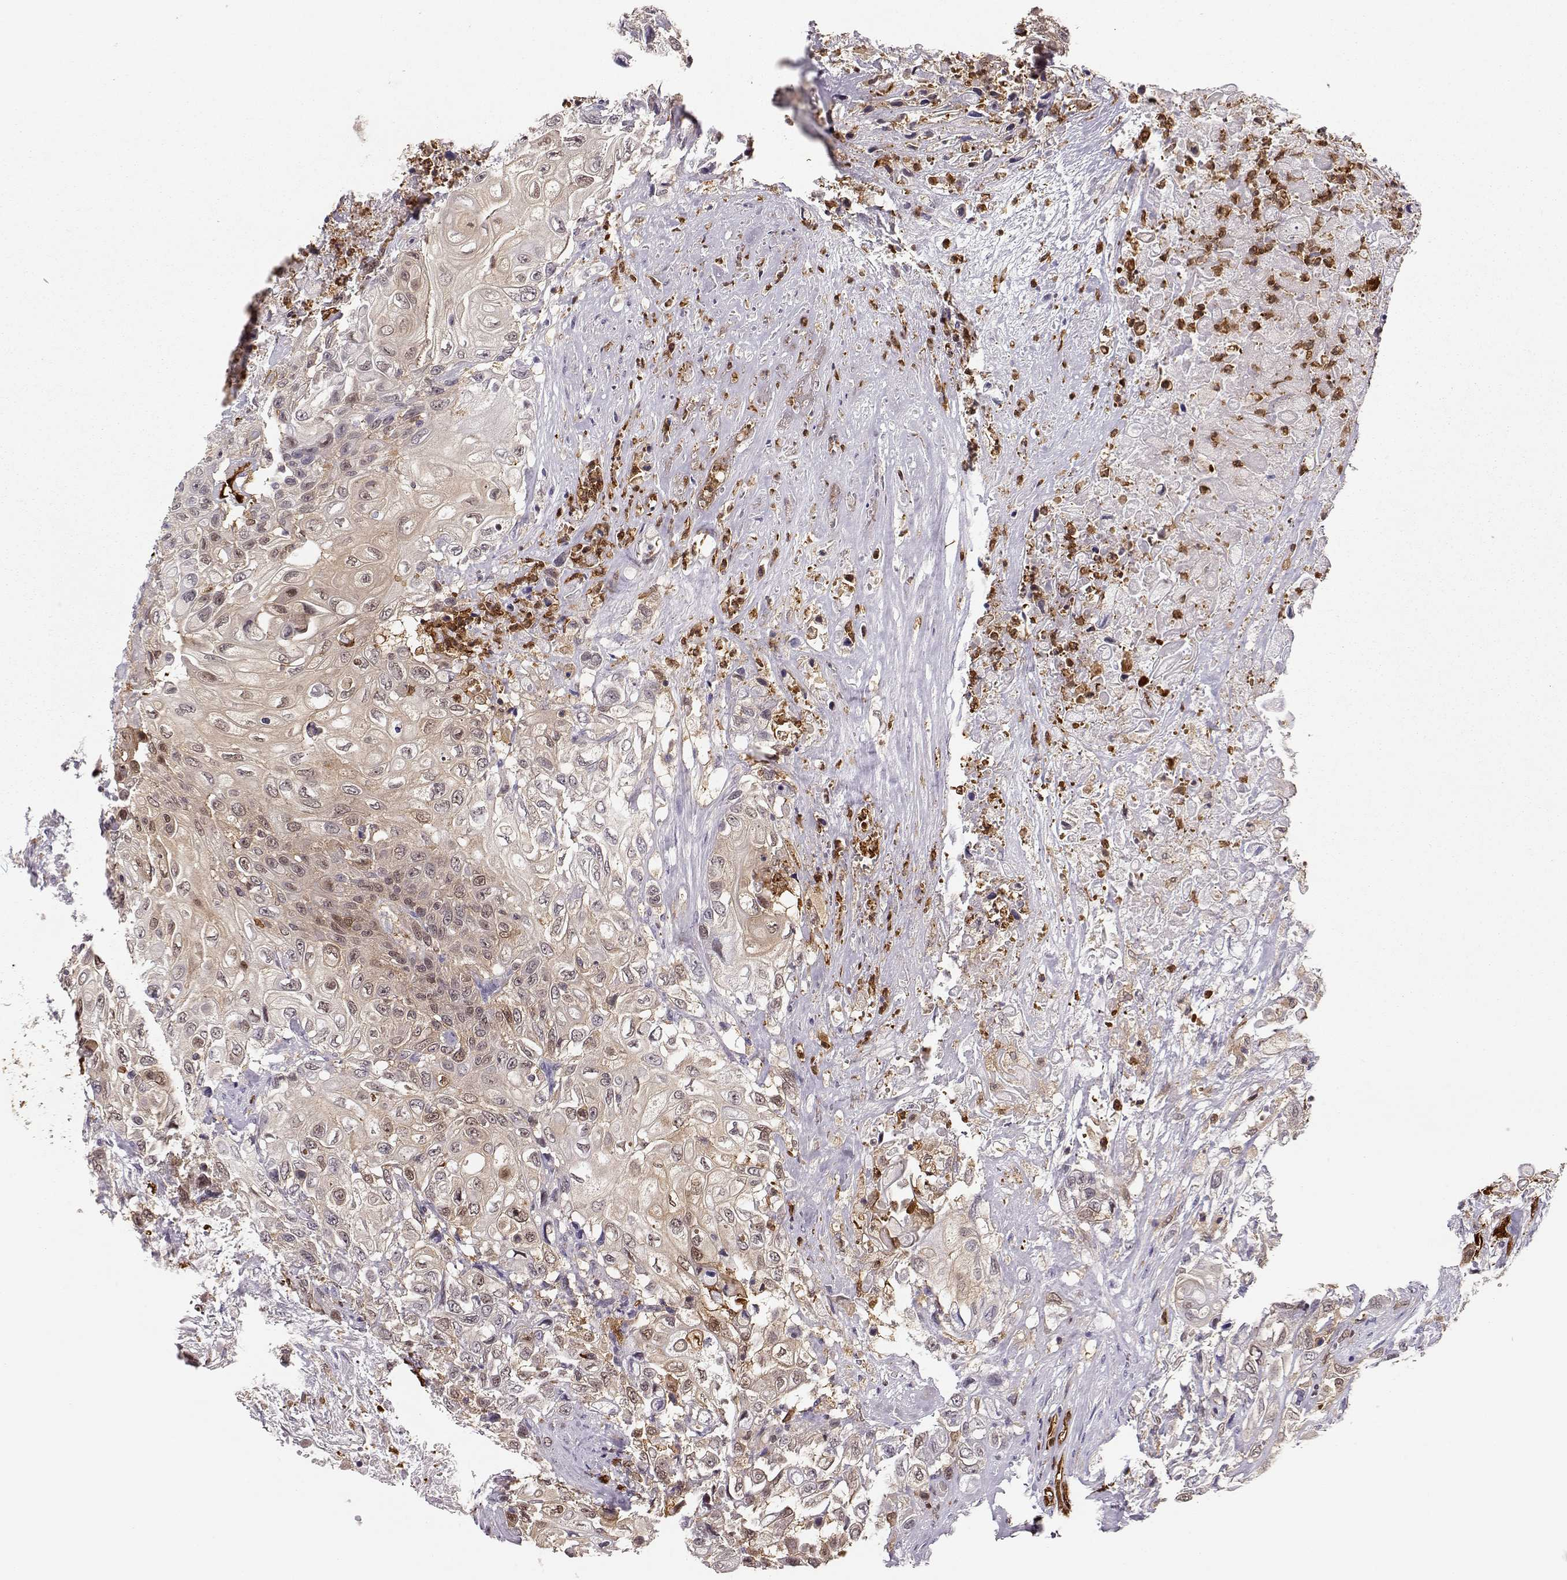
{"staining": {"intensity": "weak", "quantity": ">75%", "location": "cytoplasmic/membranous"}, "tissue": "urothelial cancer", "cell_type": "Tumor cells", "image_type": "cancer", "snomed": [{"axis": "morphology", "description": "Urothelial carcinoma, High grade"}, {"axis": "topography", "description": "Urinary bladder"}], "caption": "Immunohistochemistry (DAB) staining of urothelial cancer reveals weak cytoplasmic/membranous protein staining in approximately >75% of tumor cells.", "gene": "PNP", "patient": {"sex": "female", "age": 56}}